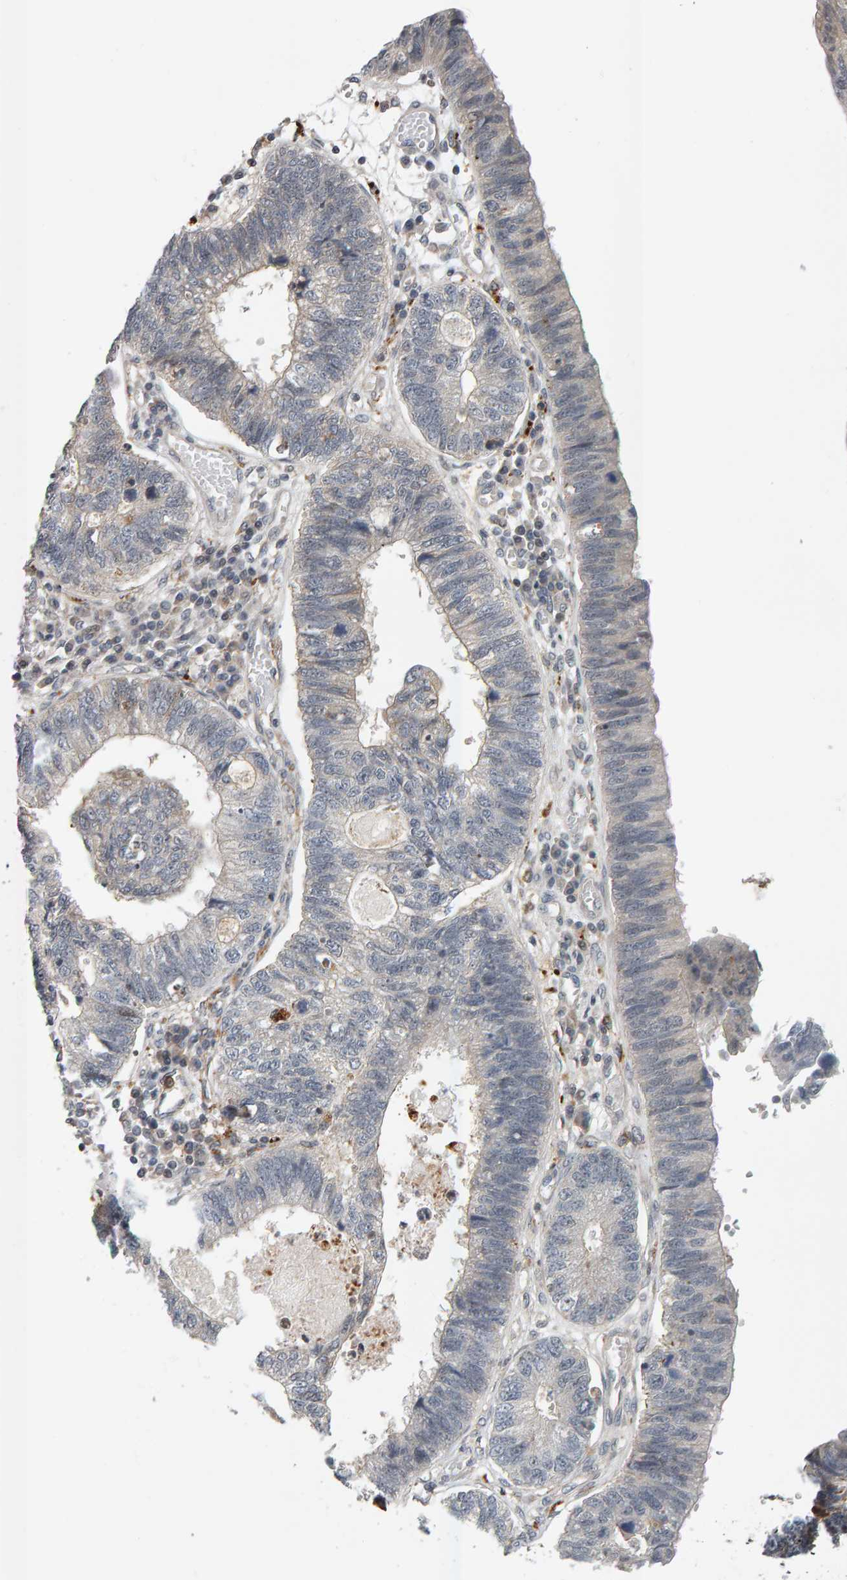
{"staining": {"intensity": "weak", "quantity": "<25%", "location": "cytoplasmic/membranous,nuclear"}, "tissue": "stomach cancer", "cell_type": "Tumor cells", "image_type": "cancer", "snomed": [{"axis": "morphology", "description": "Adenocarcinoma, NOS"}, {"axis": "topography", "description": "Stomach"}], "caption": "A photomicrograph of stomach cancer stained for a protein shows no brown staining in tumor cells. Brightfield microscopy of IHC stained with DAB (3,3'-diaminobenzidine) (brown) and hematoxylin (blue), captured at high magnification.", "gene": "ZNF160", "patient": {"sex": "male", "age": 59}}